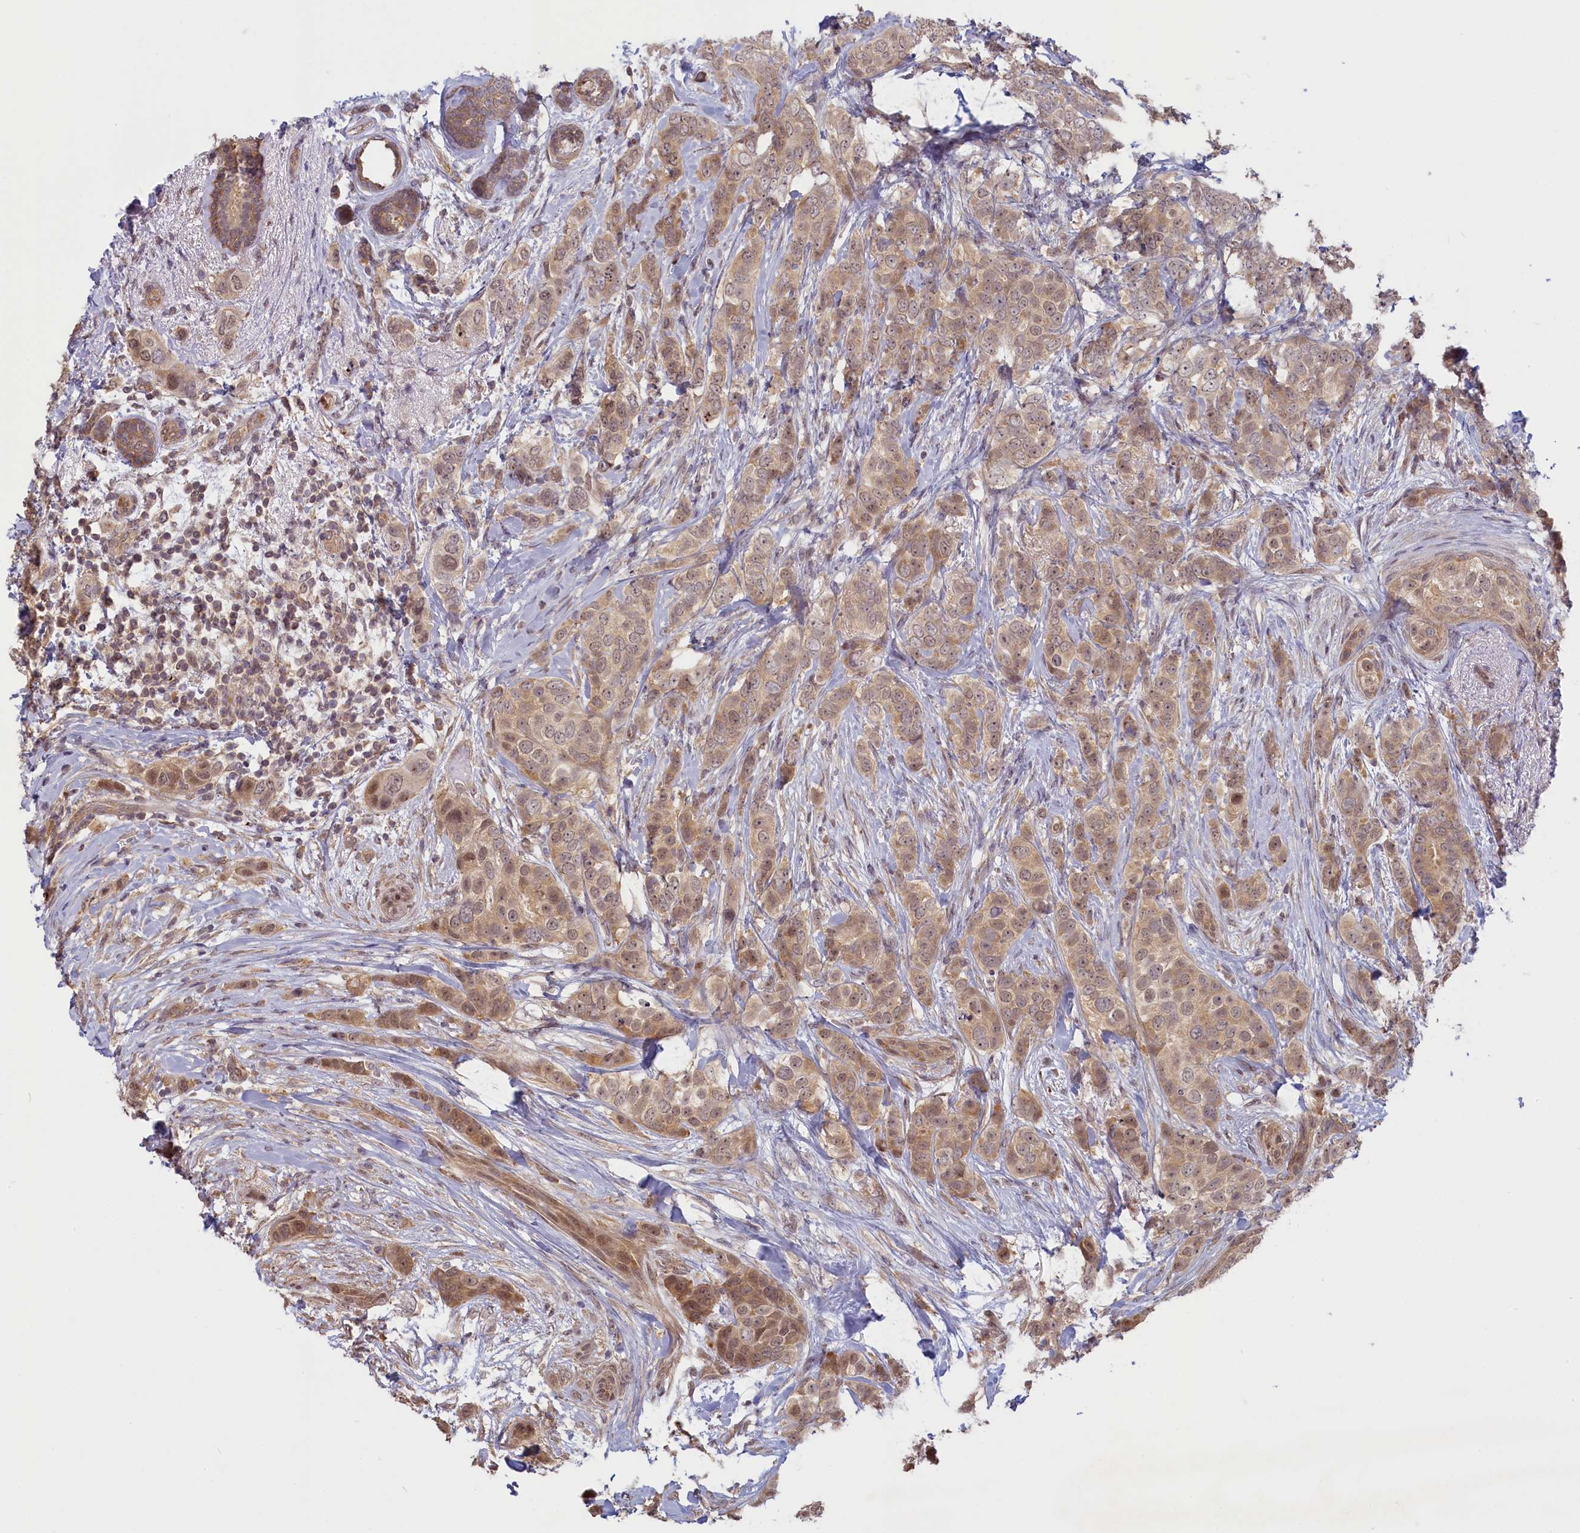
{"staining": {"intensity": "moderate", "quantity": "25%-75%", "location": "cytoplasmic/membranous,nuclear"}, "tissue": "breast cancer", "cell_type": "Tumor cells", "image_type": "cancer", "snomed": [{"axis": "morphology", "description": "Lobular carcinoma"}, {"axis": "topography", "description": "Breast"}], "caption": "Protein staining demonstrates moderate cytoplasmic/membranous and nuclear positivity in approximately 25%-75% of tumor cells in breast cancer.", "gene": "C19orf44", "patient": {"sex": "female", "age": 51}}